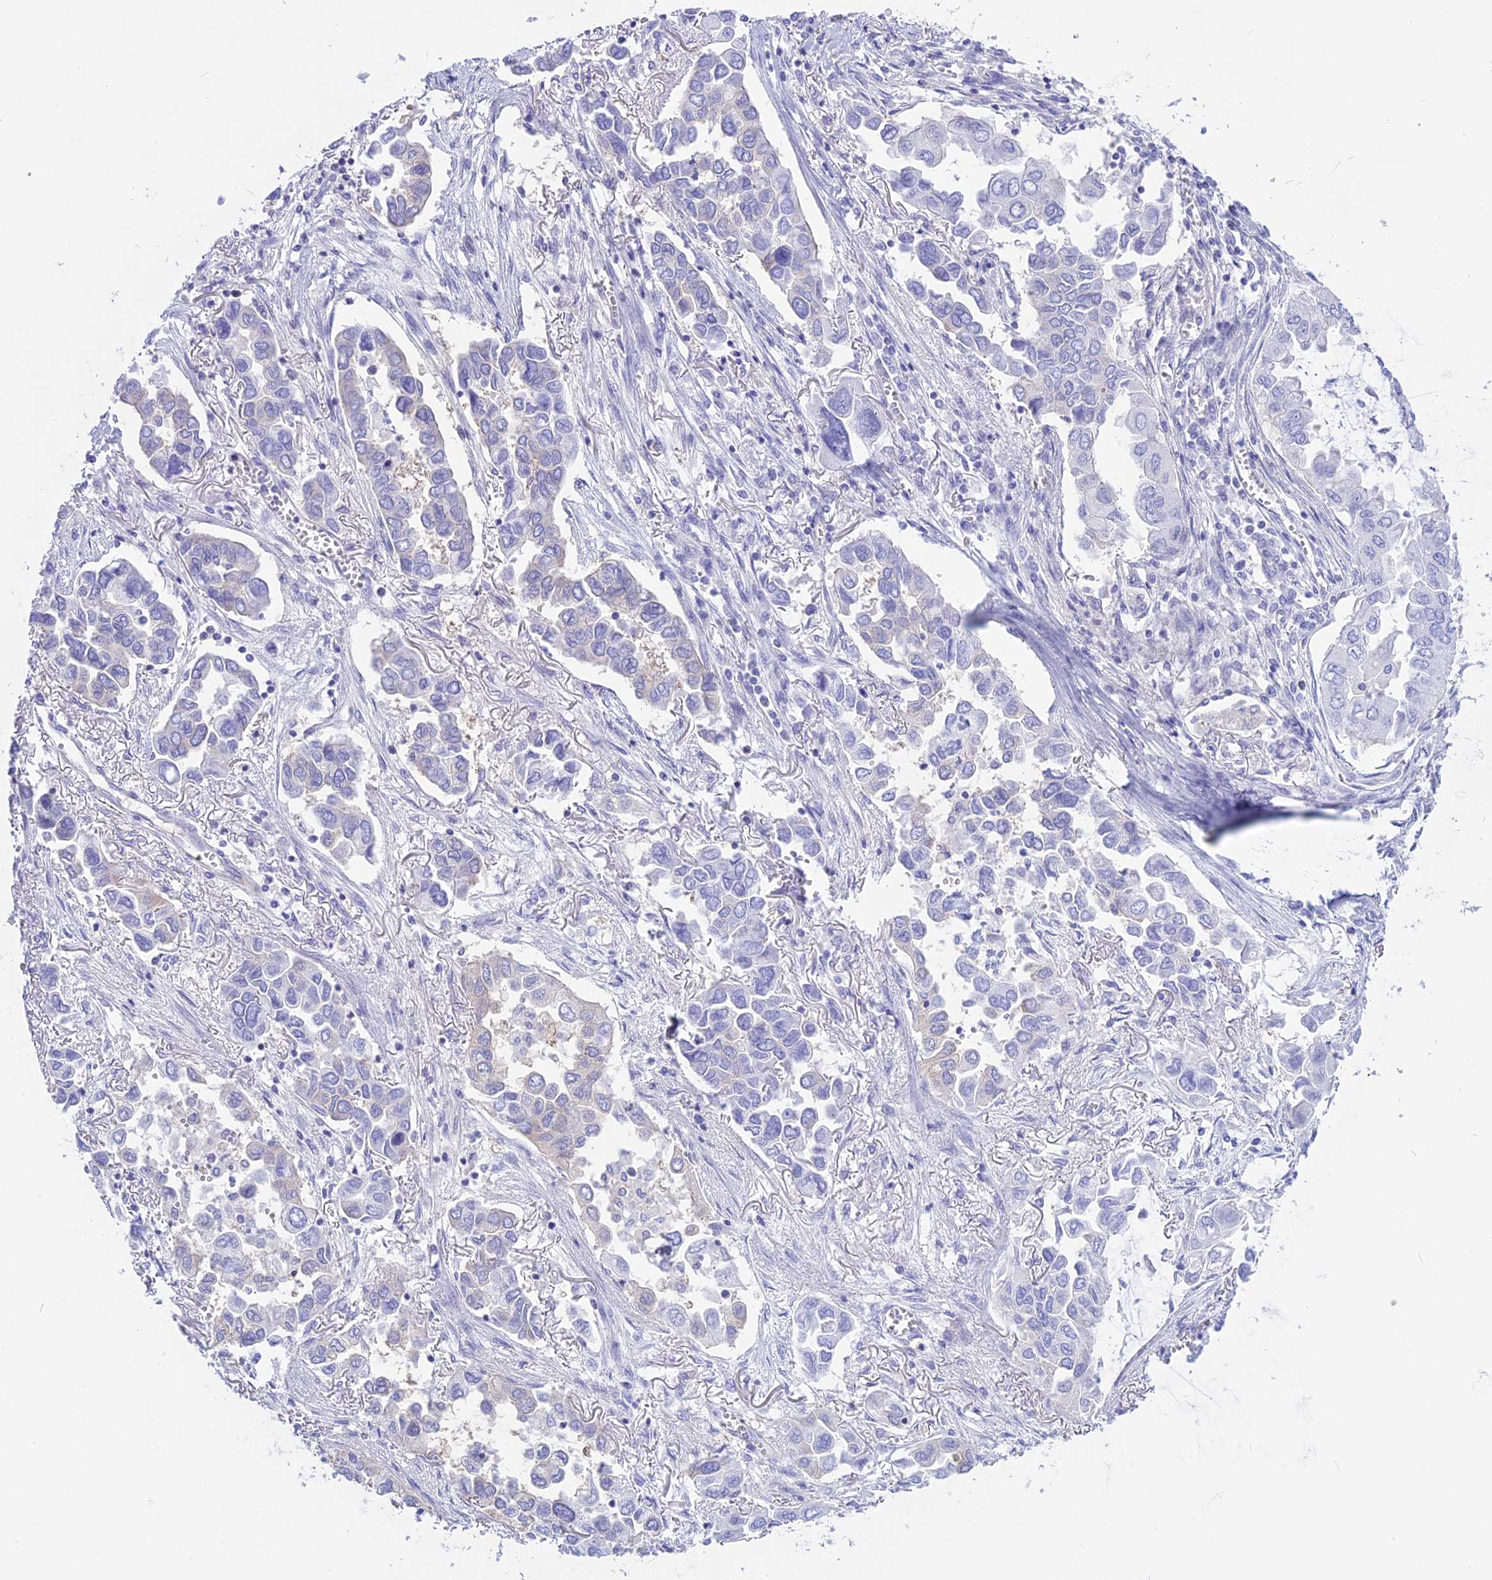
{"staining": {"intensity": "negative", "quantity": "none", "location": "none"}, "tissue": "lung cancer", "cell_type": "Tumor cells", "image_type": "cancer", "snomed": [{"axis": "morphology", "description": "Adenocarcinoma, NOS"}, {"axis": "topography", "description": "Lung"}], "caption": "This is an immunohistochemistry (IHC) image of human lung cancer (adenocarcinoma). There is no positivity in tumor cells.", "gene": "AHCYL1", "patient": {"sex": "female", "age": 76}}